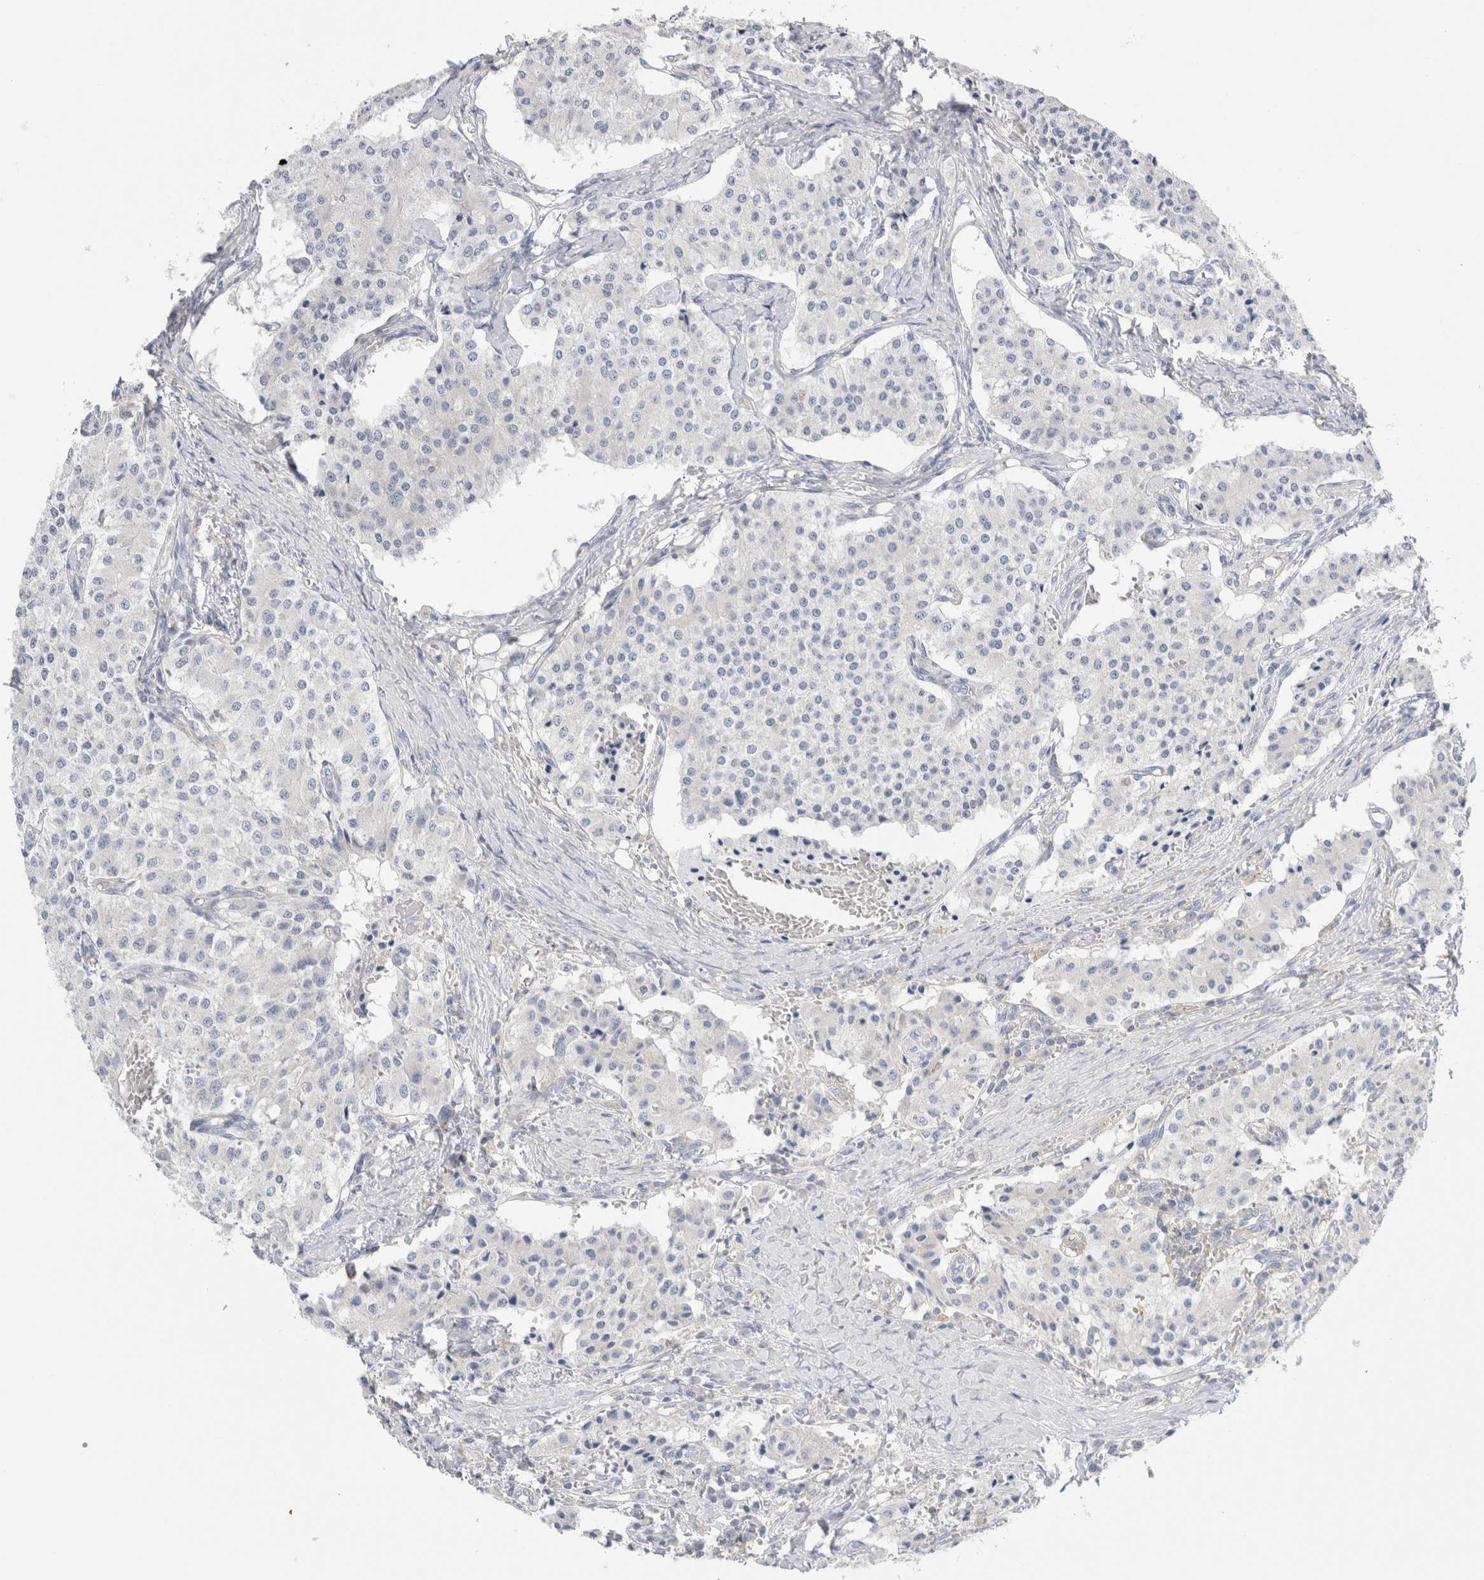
{"staining": {"intensity": "negative", "quantity": "none", "location": "none"}, "tissue": "carcinoid", "cell_type": "Tumor cells", "image_type": "cancer", "snomed": [{"axis": "morphology", "description": "Carcinoid, malignant, NOS"}, {"axis": "topography", "description": "Colon"}], "caption": "Photomicrograph shows no significant protein staining in tumor cells of malignant carcinoid.", "gene": "ZNF23", "patient": {"sex": "female", "age": 52}}